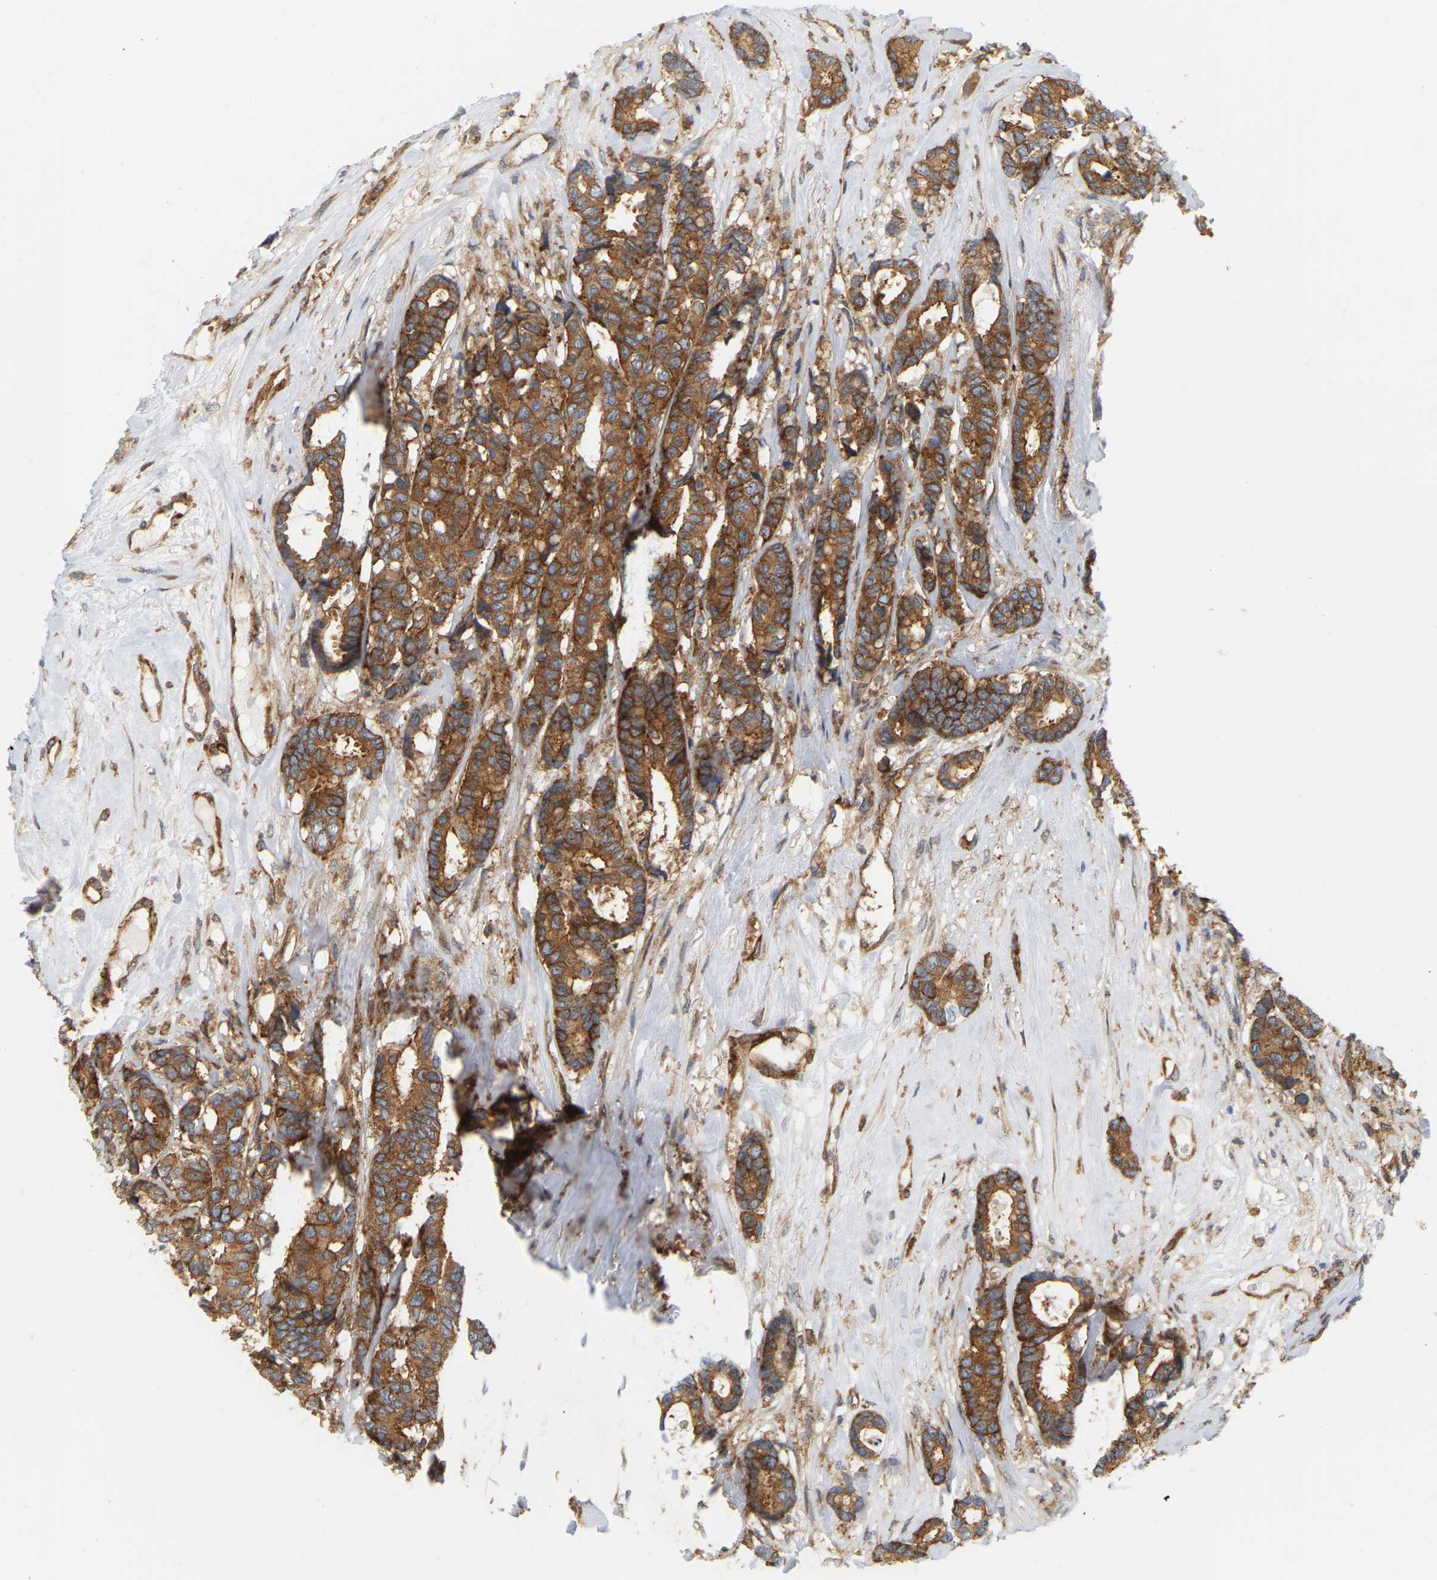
{"staining": {"intensity": "strong", "quantity": ">75%", "location": "cytoplasmic/membranous"}, "tissue": "breast cancer", "cell_type": "Tumor cells", "image_type": "cancer", "snomed": [{"axis": "morphology", "description": "Duct carcinoma"}, {"axis": "topography", "description": "Breast"}], "caption": "Breast cancer stained with DAB IHC displays high levels of strong cytoplasmic/membranous expression in about >75% of tumor cells.", "gene": "RAPH1", "patient": {"sex": "female", "age": 87}}